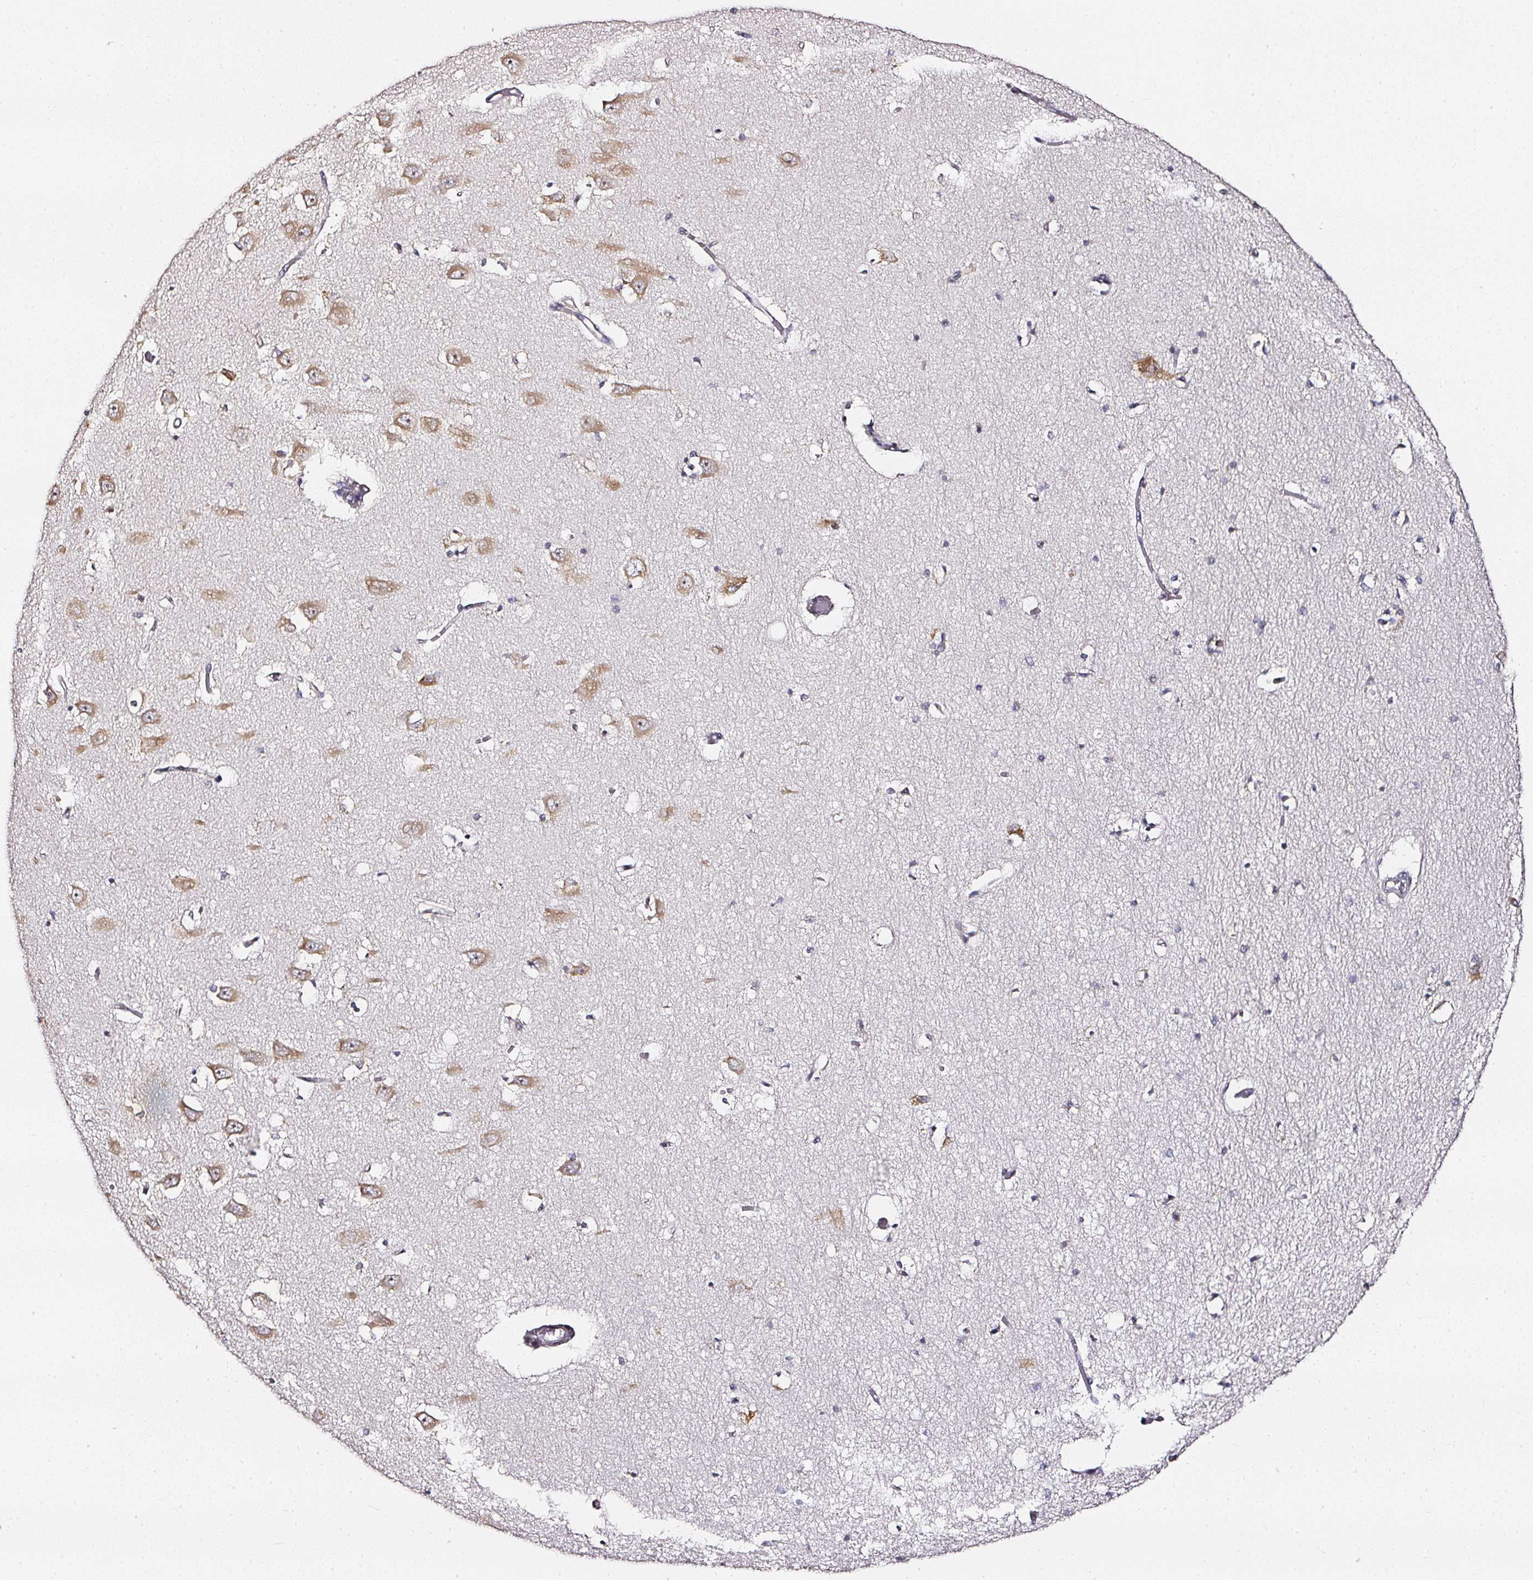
{"staining": {"intensity": "moderate", "quantity": "<25%", "location": "cytoplasmic/membranous"}, "tissue": "hippocampus", "cell_type": "Glial cells", "image_type": "normal", "snomed": [{"axis": "morphology", "description": "Normal tissue, NOS"}, {"axis": "topography", "description": "Hippocampus"}], "caption": "High-magnification brightfield microscopy of unremarkable hippocampus stained with DAB (3,3'-diaminobenzidine) (brown) and counterstained with hematoxylin (blue). glial cells exhibit moderate cytoplasmic/membranous staining is appreciated in about<25% of cells.", "gene": "NTRK1", "patient": {"sex": "male", "age": 70}}